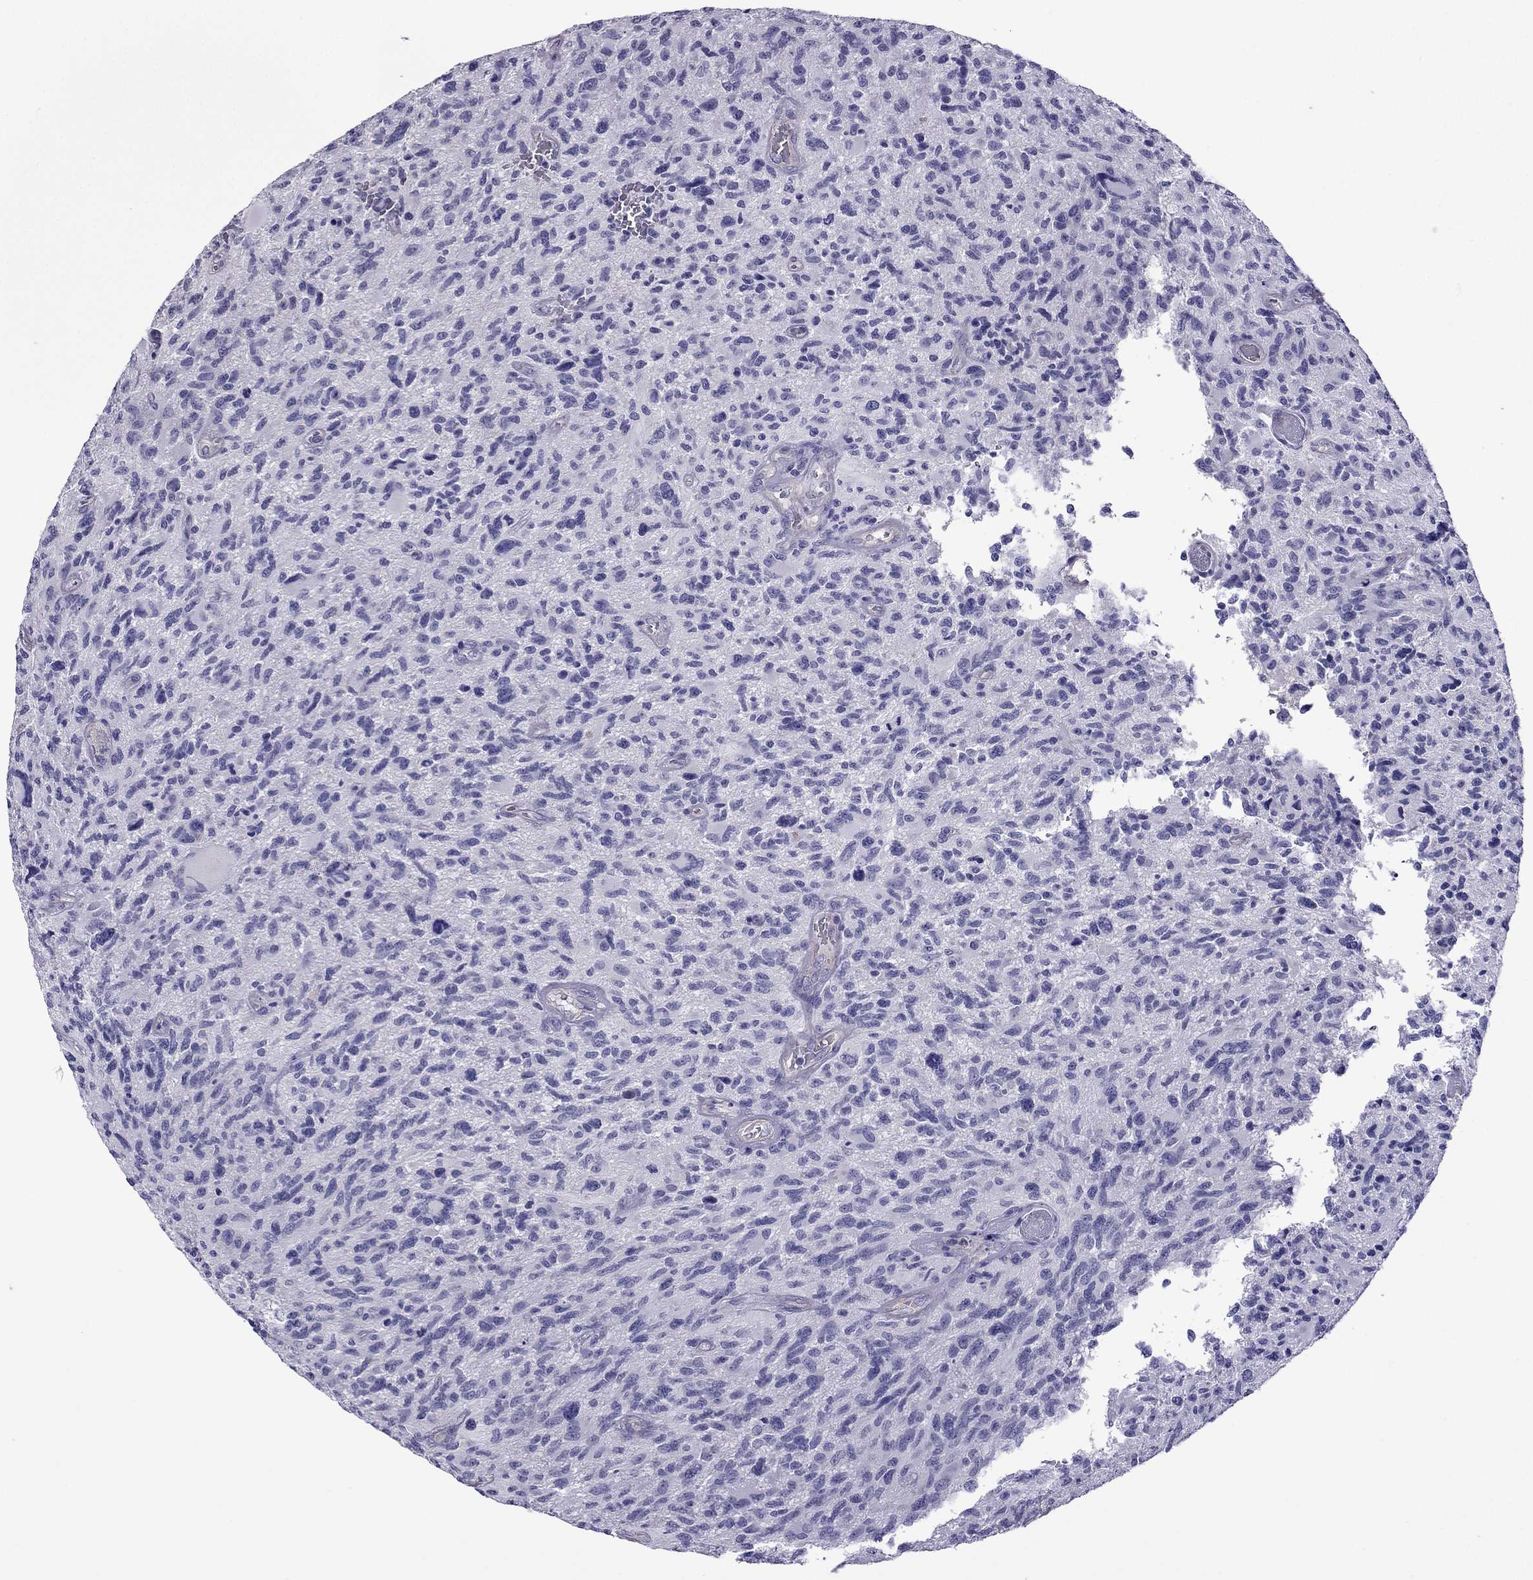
{"staining": {"intensity": "negative", "quantity": "none", "location": "none"}, "tissue": "glioma", "cell_type": "Tumor cells", "image_type": "cancer", "snomed": [{"axis": "morphology", "description": "Glioma, malignant, NOS"}, {"axis": "morphology", "description": "Glioma, malignant, High grade"}, {"axis": "topography", "description": "Brain"}], "caption": "Glioma (malignant) was stained to show a protein in brown. There is no significant expression in tumor cells.", "gene": "GJA8", "patient": {"sex": "female", "age": 71}}